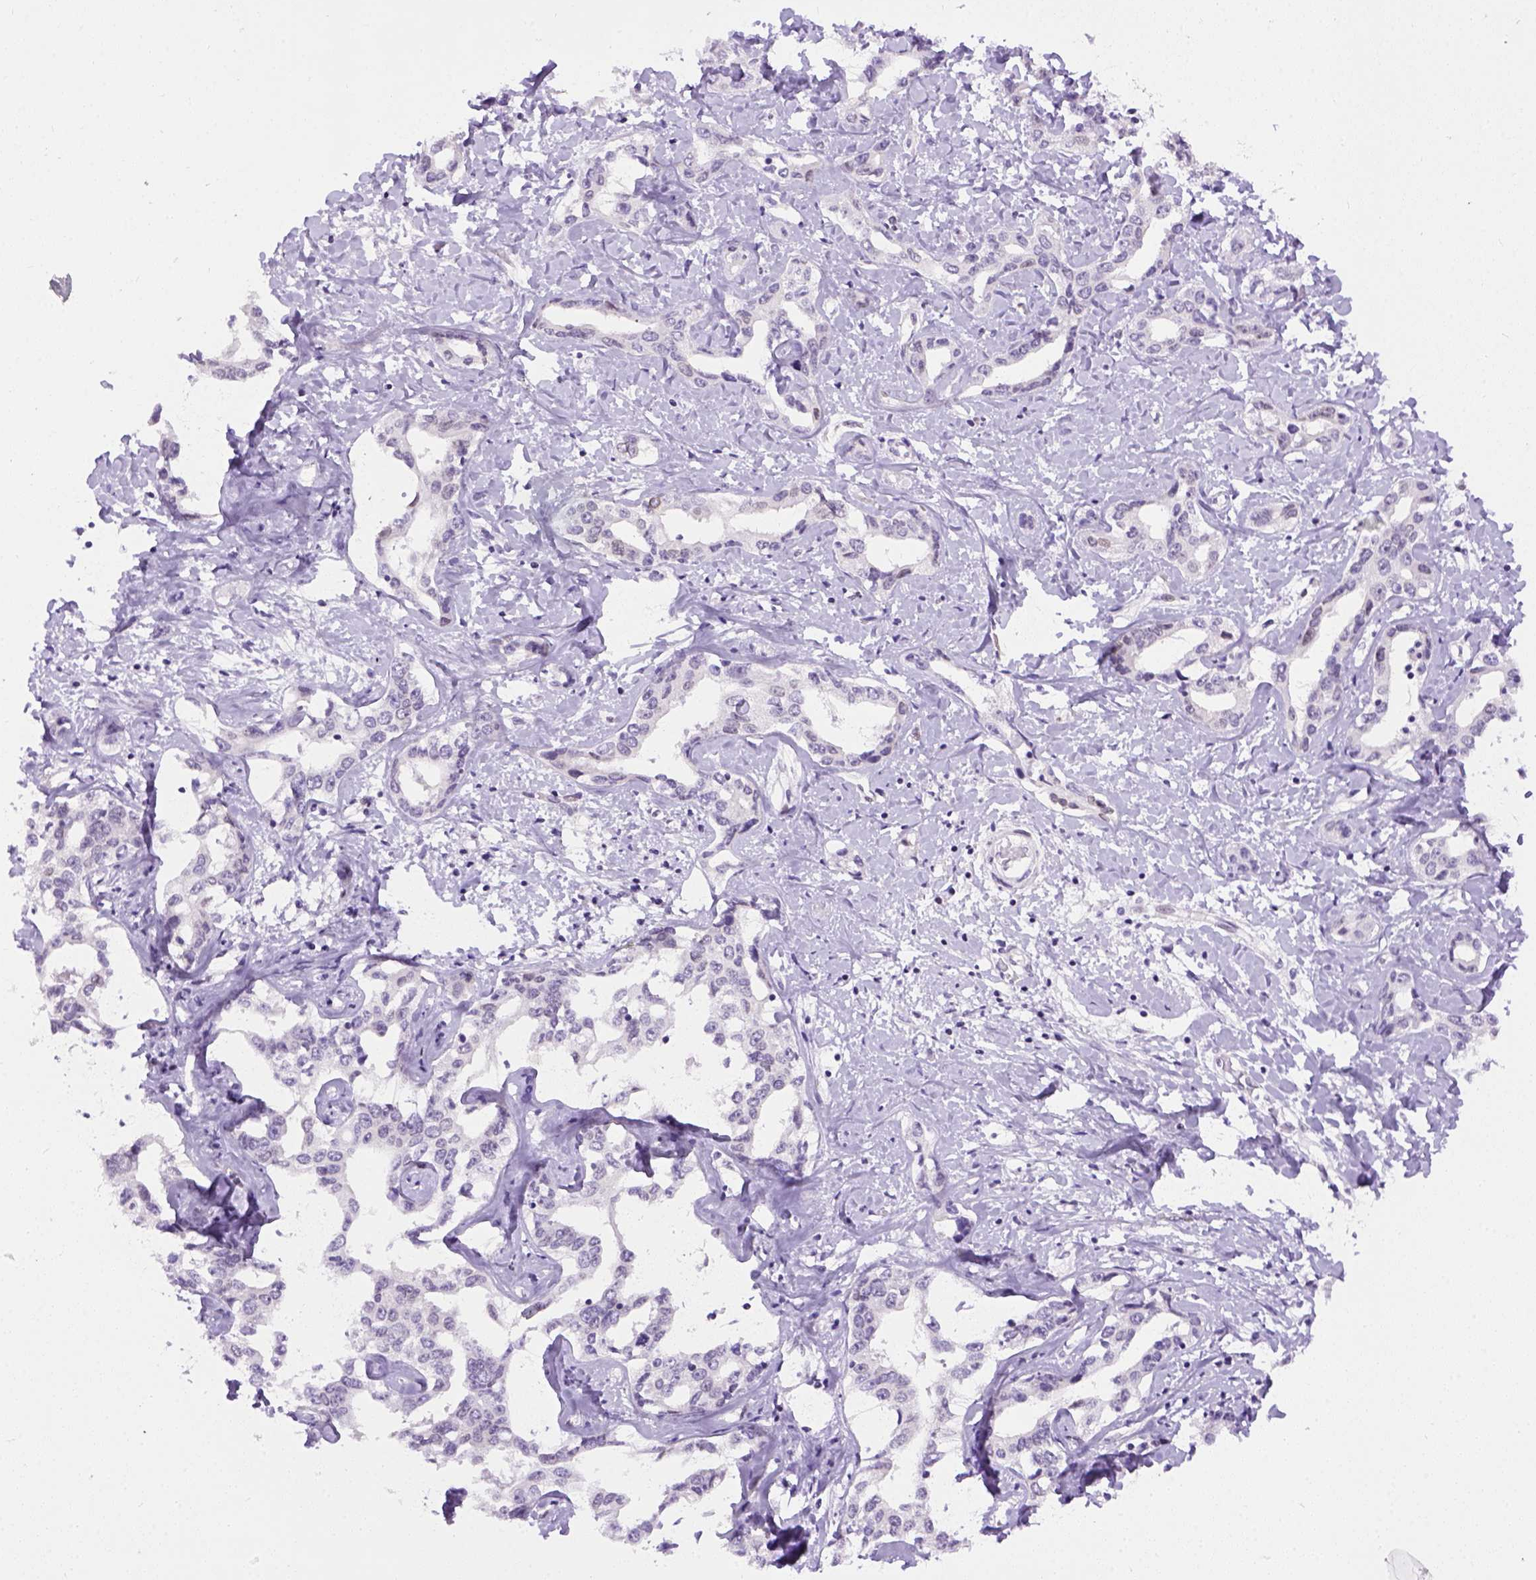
{"staining": {"intensity": "negative", "quantity": "none", "location": "none"}, "tissue": "liver cancer", "cell_type": "Tumor cells", "image_type": "cancer", "snomed": [{"axis": "morphology", "description": "Cholangiocarcinoma"}, {"axis": "topography", "description": "Liver"}], "caption": "Liver cholangiocarcinoma was stained to show a protein in brown. There is no significant positivity in tumor cells. (Stains: DAB IHC with hematoxylin counter stain, Microscopy: brightfield microscopy at high magnification).", "gene": "FAM184B", "patient": {"sex": "male", "age": 59}}